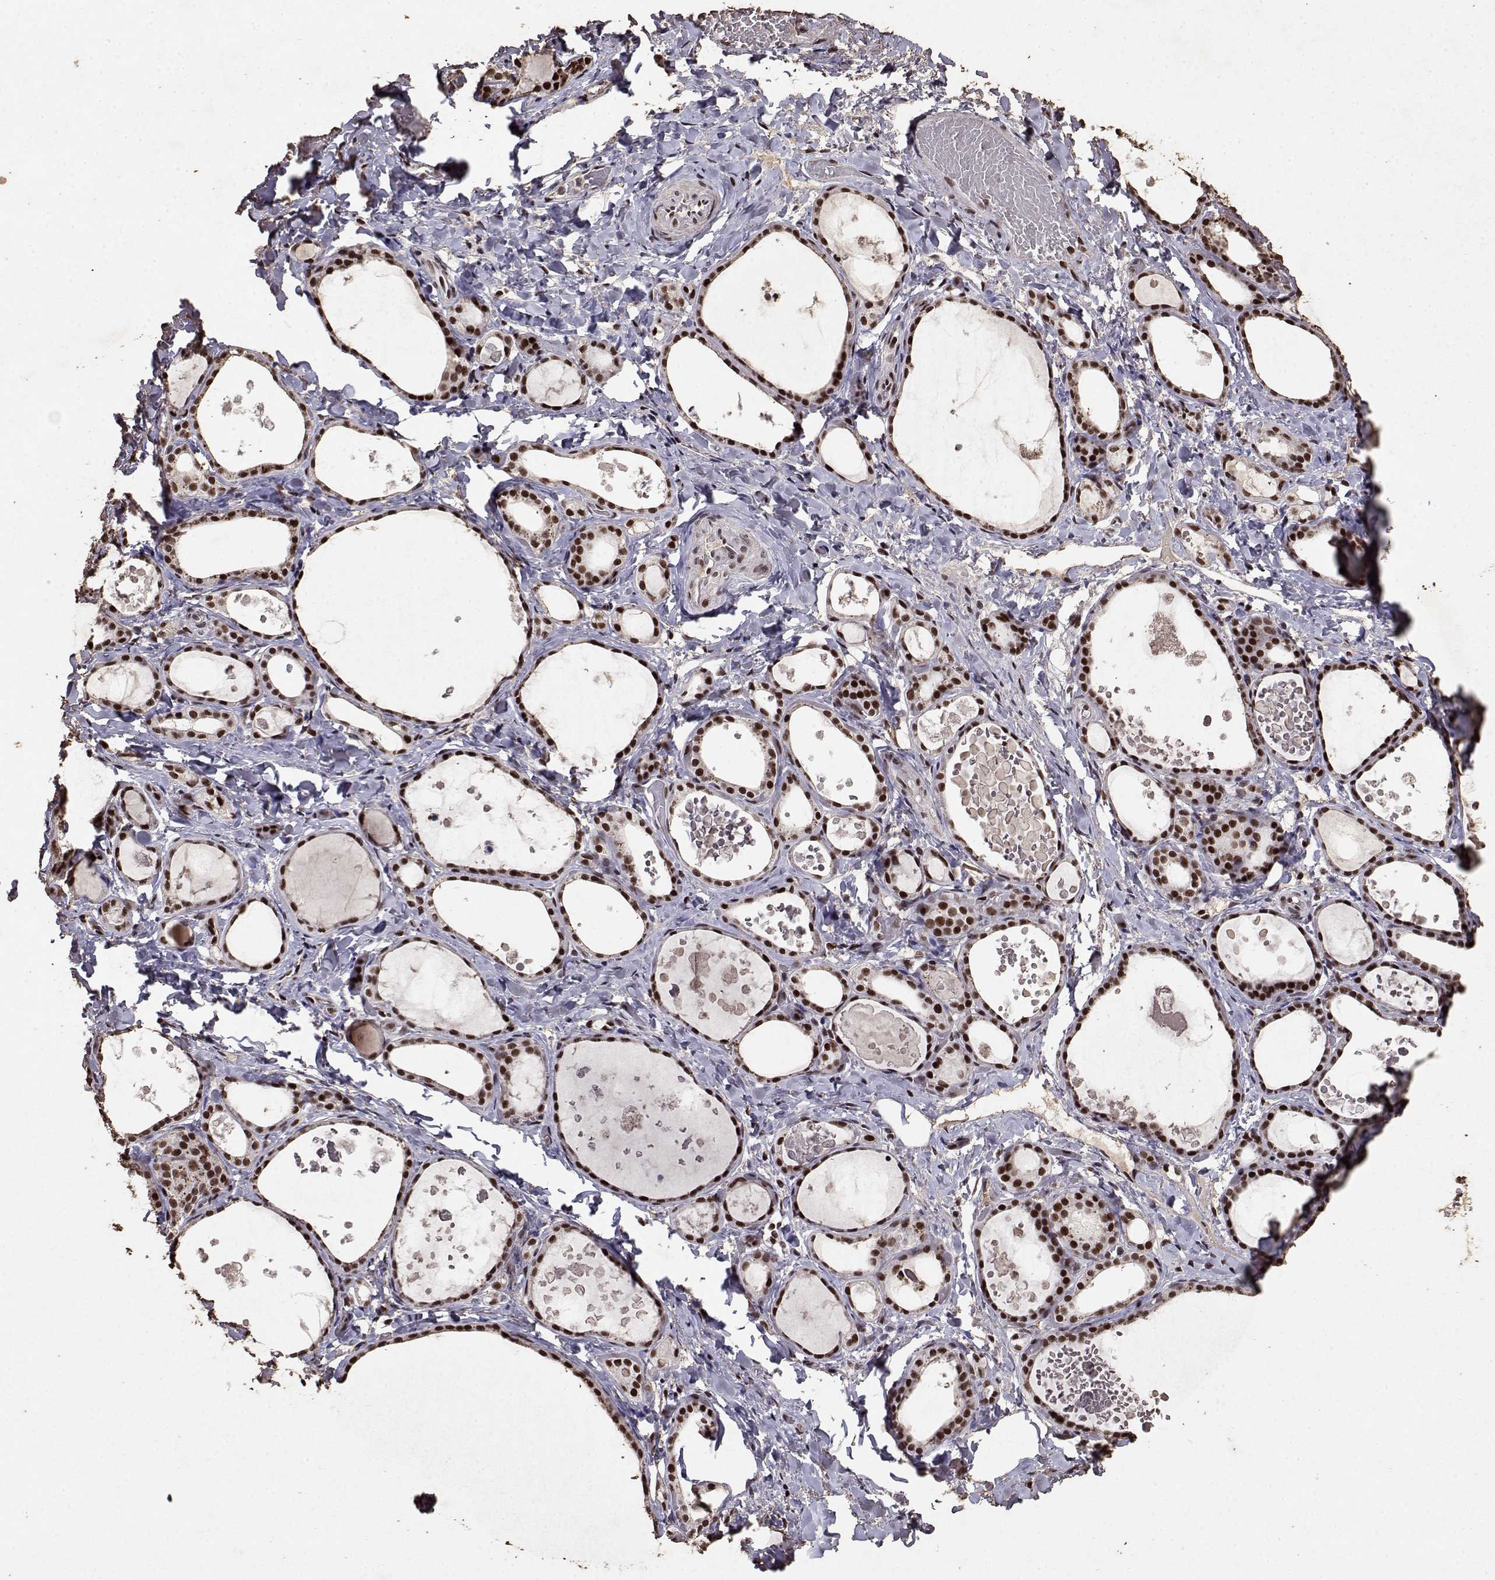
{"staining": {"intensity": "strong", "quantity": ">75%", "location": "nuclear"}, "tissue": "thyroid gland", "cell_type": "Glandular cells", "image_type": "normal", "snomed": [{"axis": "morphology", "description": "Normal tissue, NOS"}, {"axis": "topography", "description": "Thyroid gland"}], "caption": "Glandular cells display high levels of strong nuclear expression in approximately >75% of cells in normal human thyroid gland. The staining was performed using DAB (3,3'-diaminobenzidine), with brown indicating positive protein expression. Nuclei are stained blue with hematoxylin.", "gene": "TOE1", "patient": {"sex": "female", "age": 56}}